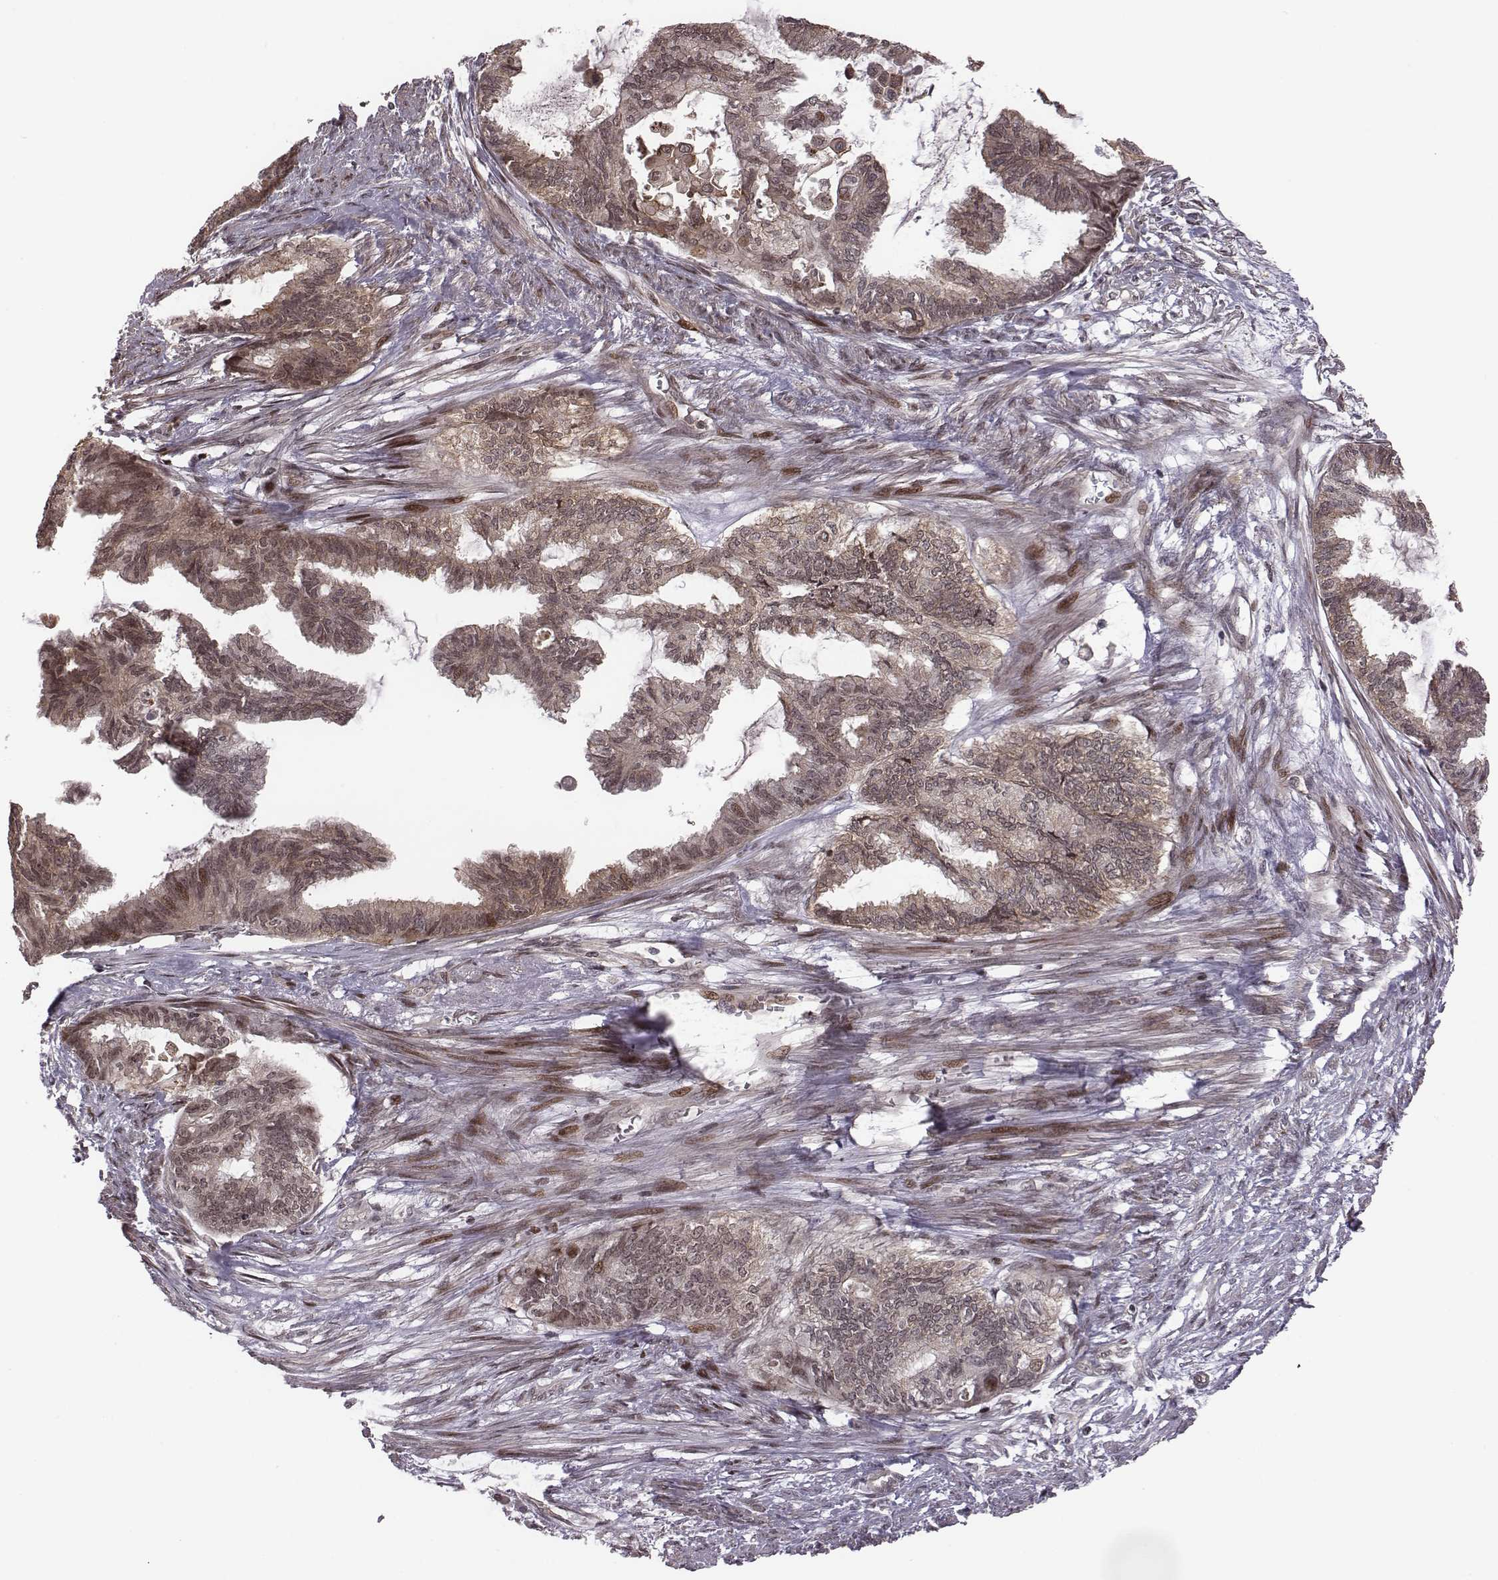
{"staining": {"intensity": "weak", "quantity": ">75%", "location": "cytoplasmic/membranous,nuclear"}, "tissue": "endometrial cancer", "cell_type": "Tumor cells", "image_type": "cancer", "snomed": [{"axis": "morphology", "description": "Adenocarcinoma, NOS"}, {"axis": "topography", "description": "Endometrium"}], "caption": "Immunohistochemical staining of human endometrial cancer exhibits weak cytoplasmic/membranous and nuclear protein positivity in approximately >75% of tumor cells.", "gene": "RPL3", "patient": {"sex": "female", "age": 86}}